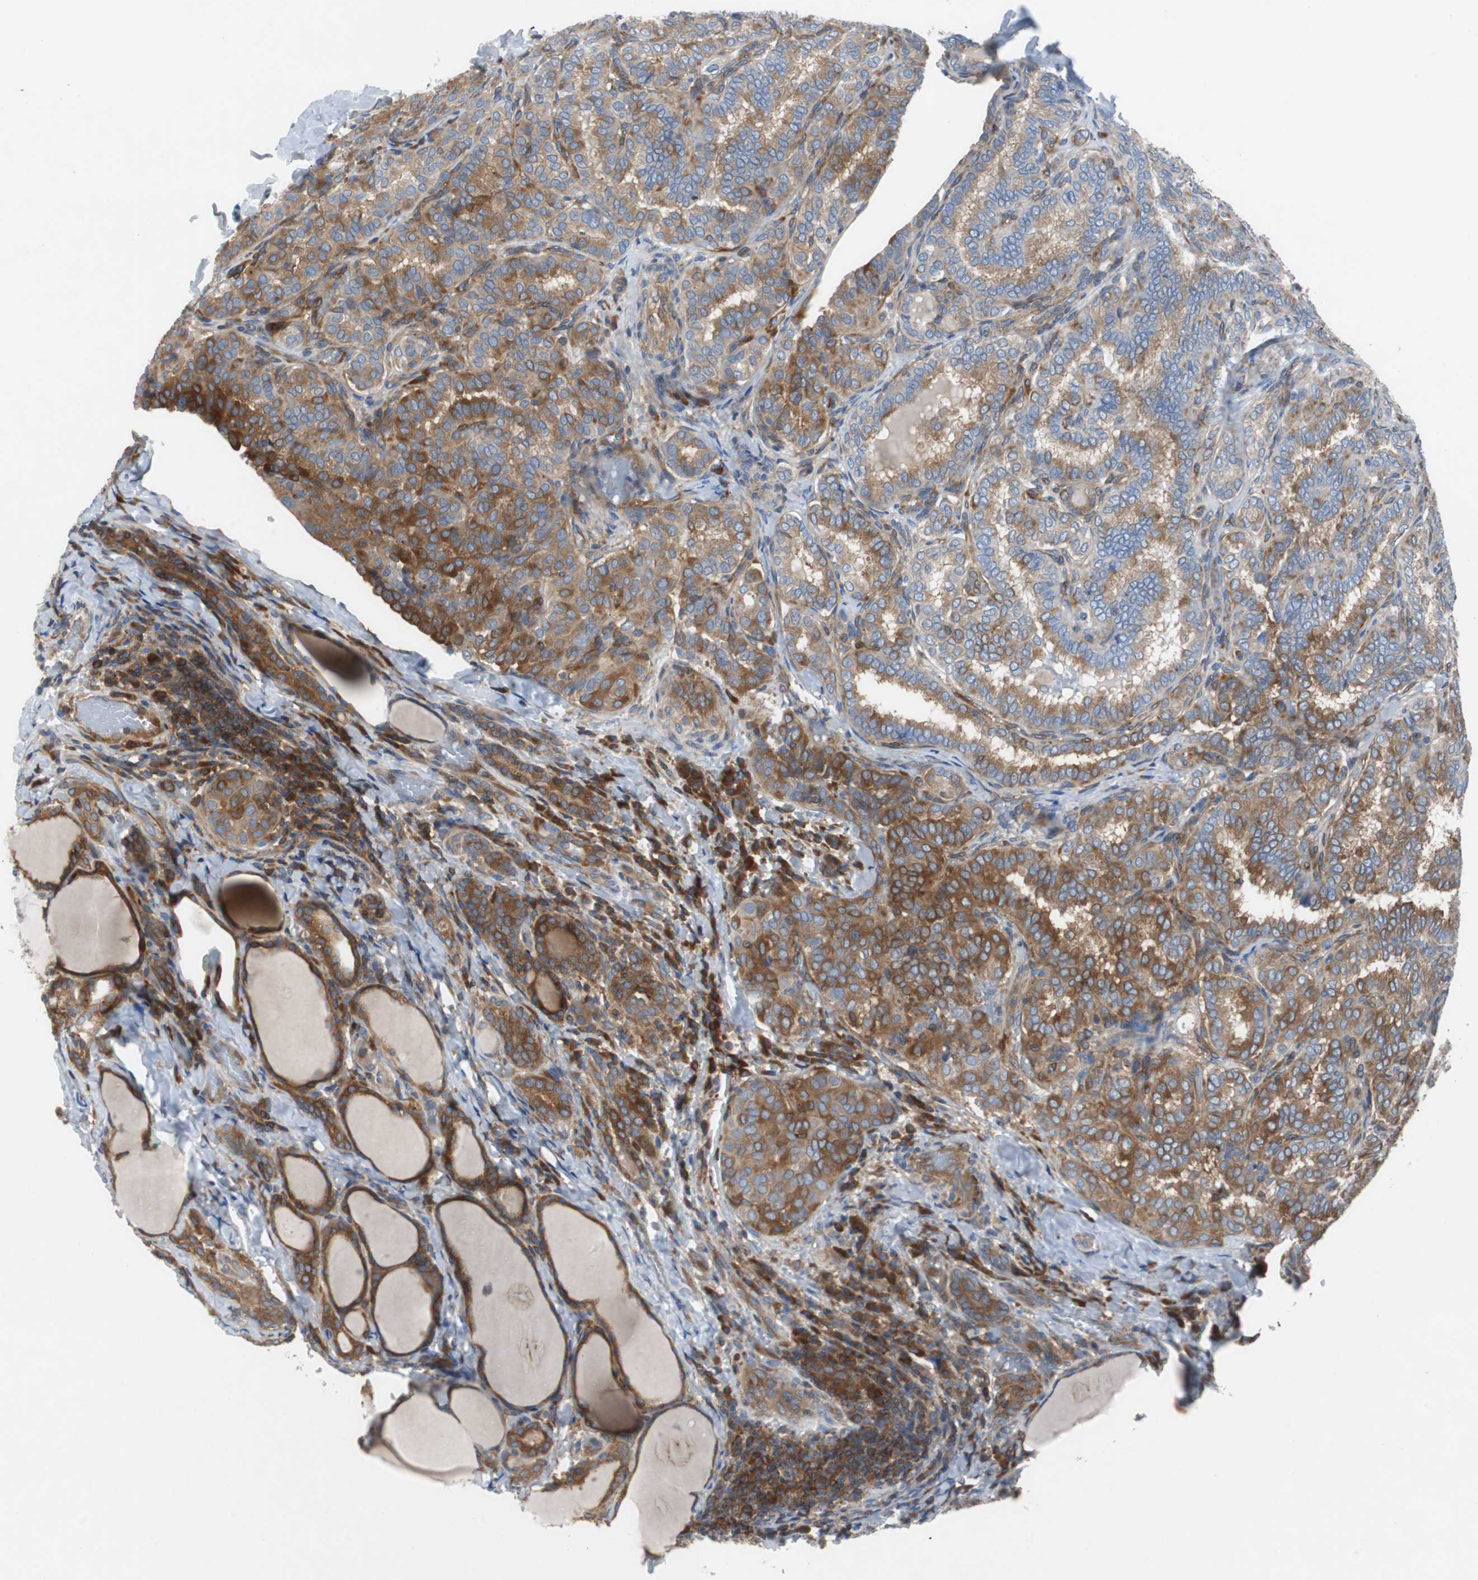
{"staining": {"intensity": "moderate", "quantity": "25%-75%", "location": "cytoplasmic/membranous"}, "tissue": "thyroid cancer", "cell_type": "Tumor cells", "image_type": "cancer", "snomed": [{"axis": "morphology", "description": "Normal tissue, NOS"}, {"axis": "morphology", "description": "Papillary adenocarcinoma, NOS"}, {"axis": "topography", "description": "Thyroid gland"}], "caption": "Papillary adenocarcinoma (thyroid) stained with immunohistochemistry reveals moderate cytoplasmic/membranous staining in approximately 25%-75% of tumor cells. Using DAB (brown) and hematoxylin (blue) stains, captured at high magnification using brightfield microscopy.", "gene": "GYS1", "patient": {"sex": "female", "age": 30}}